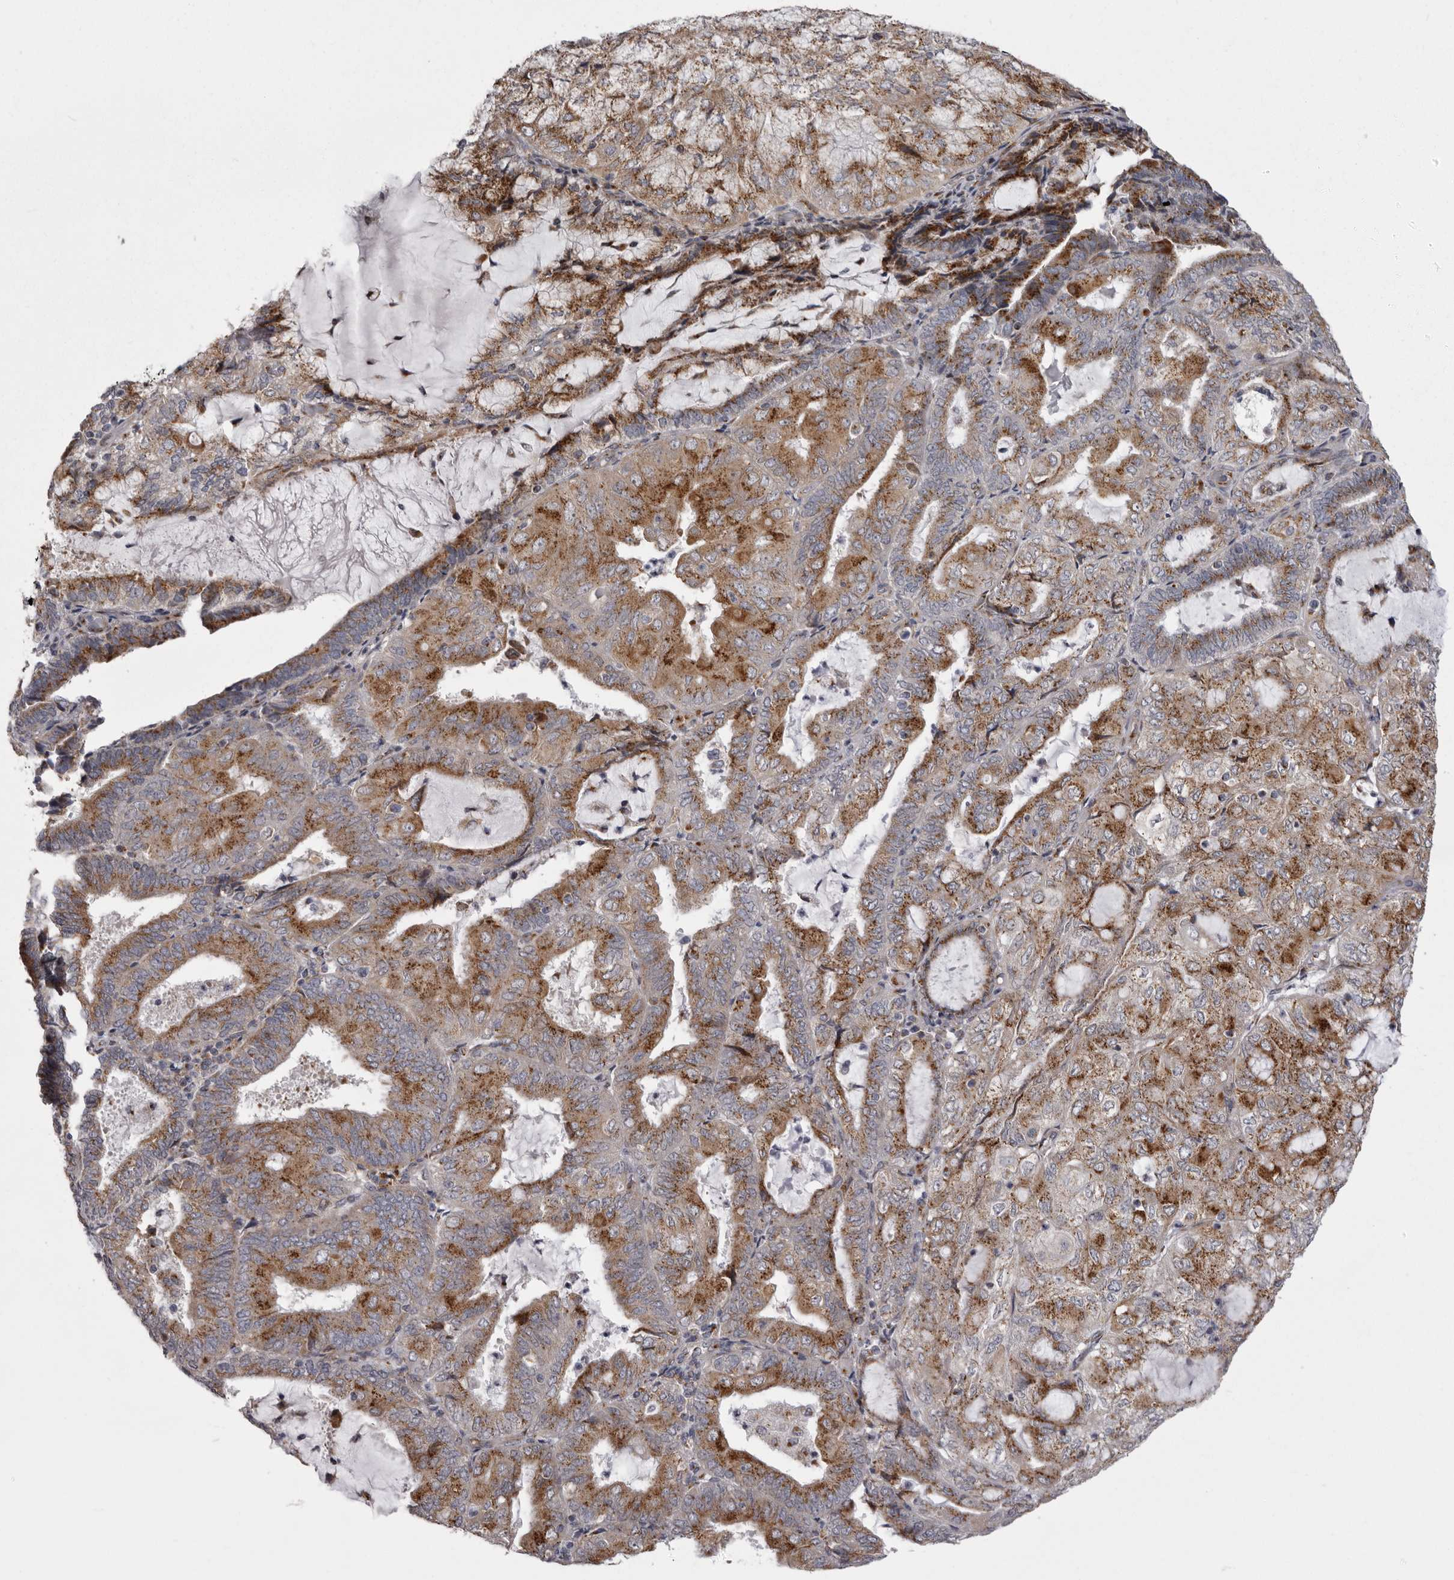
{"staining": {"intensity": "moderate", "quantity": ">75%", "location": "cytoplasmic/membranous"}, "tissue": "endometrial cancer", "cell_type": "Tumor cells", "image_type": "cancer", "snomed": [{"axis": "morphology", "description": "Adenocarcinoma, NOS"}, {"axis": "topography", "description": "Endometrium"}], "caption": "A micrograph showing moderate cytoplasmic/membranous positivity in approximately >75% of tumor cells in adenocarcinoma (endometrial), as visualized by brown immunohistochemical staining.", "gene": "WDR47", "patient": {"sex": "female", "age": 81}}